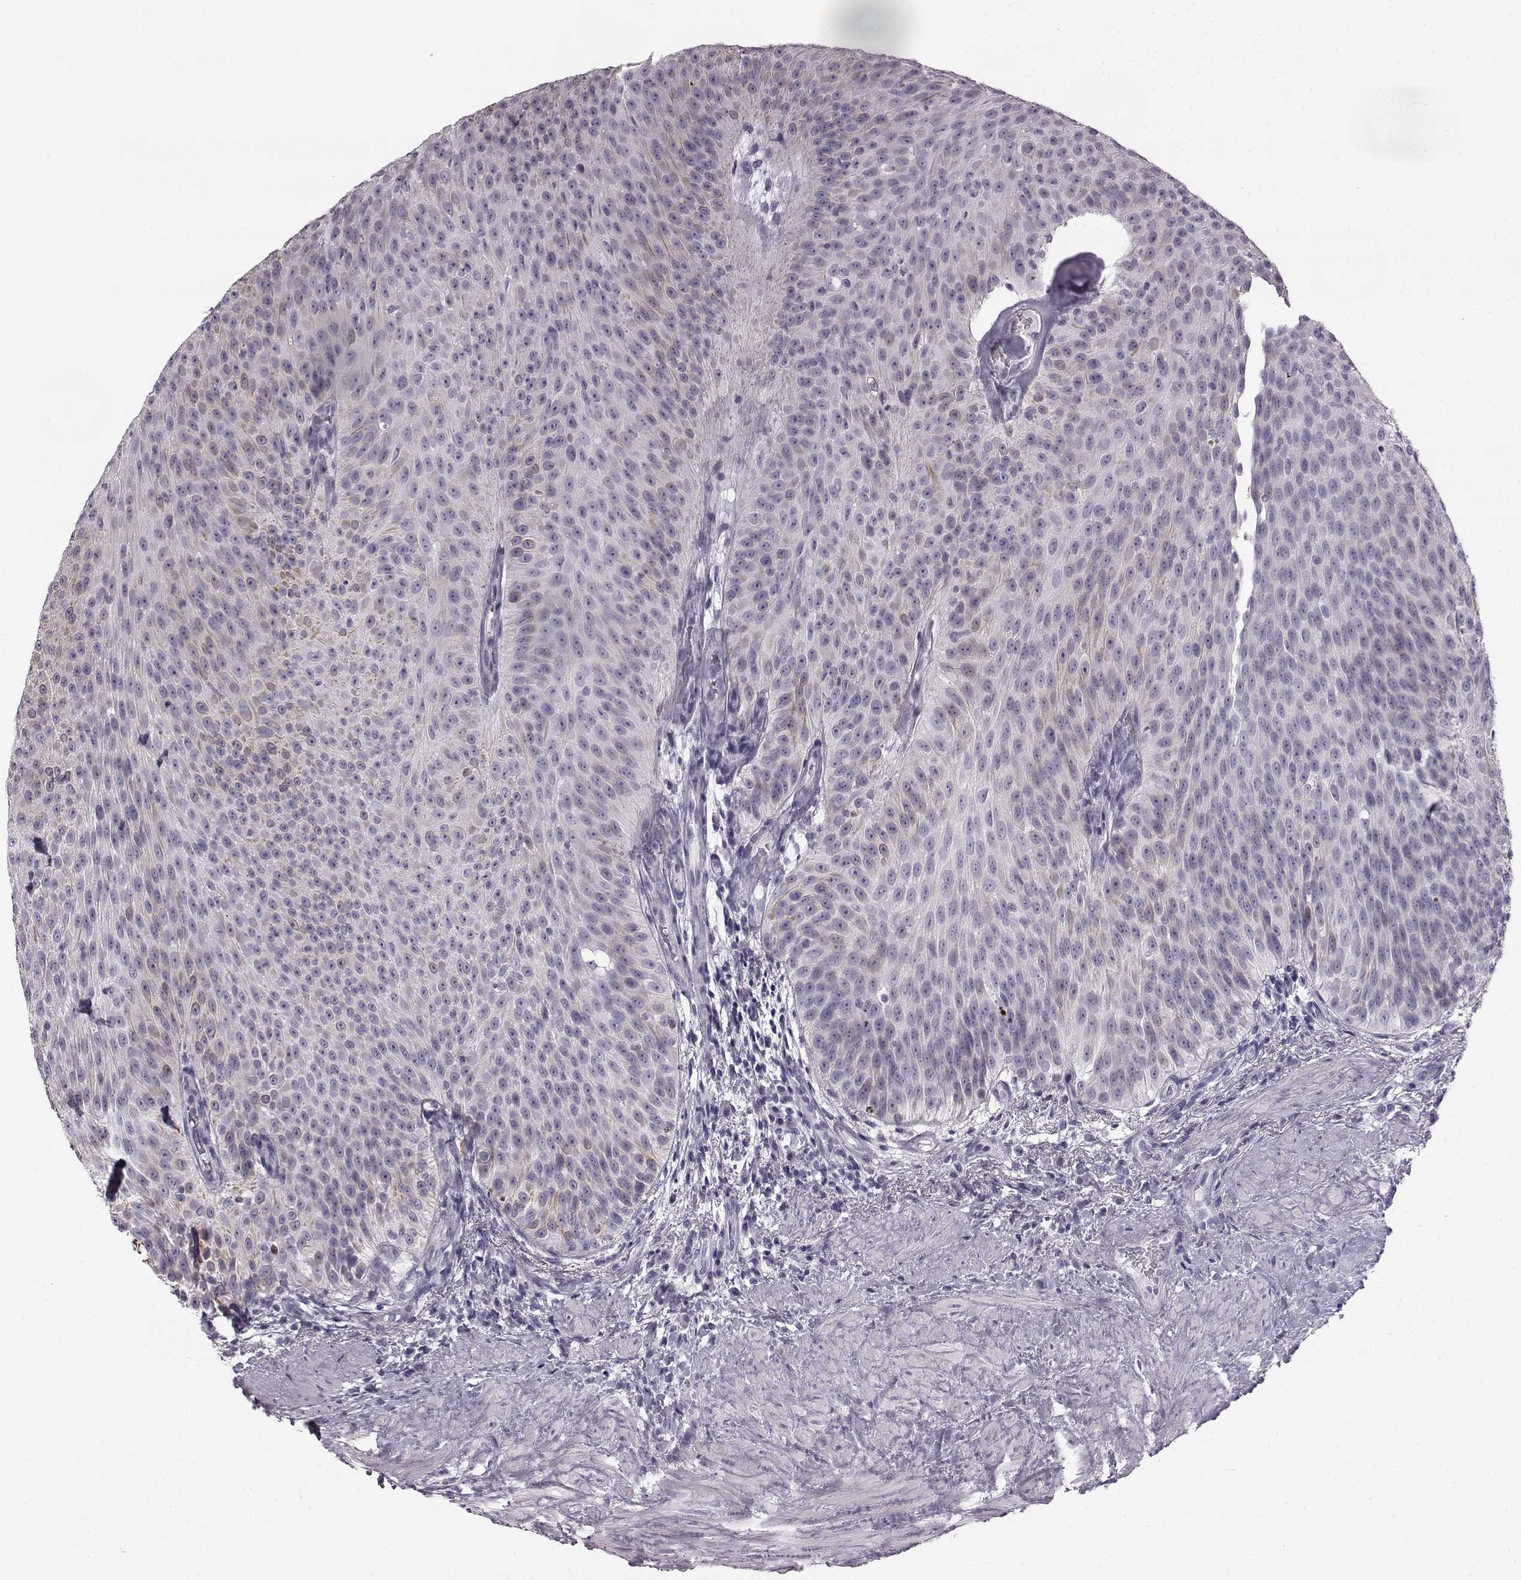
{"staining": {"intensity": "negative", "quantity": "none", "location": "none"}, "tissue": "urothelial cancer", "cell_type": "Tumor cells", "image_type": "cancer", "snomed": [{"axis": "morphology", "description": "Urothelial carcinoma, Low grade"}, {"axis": "topography", "description": "Urinary bladder"}], "caption": "Urothelial cancer was stained to show a protein in brown. There is no significant staining in tumor cells. (Brightfield microscopy of DAB IHC at high magnification).", "gene": "ODAD4", "patient": {"sex": "male", "age": 78}}